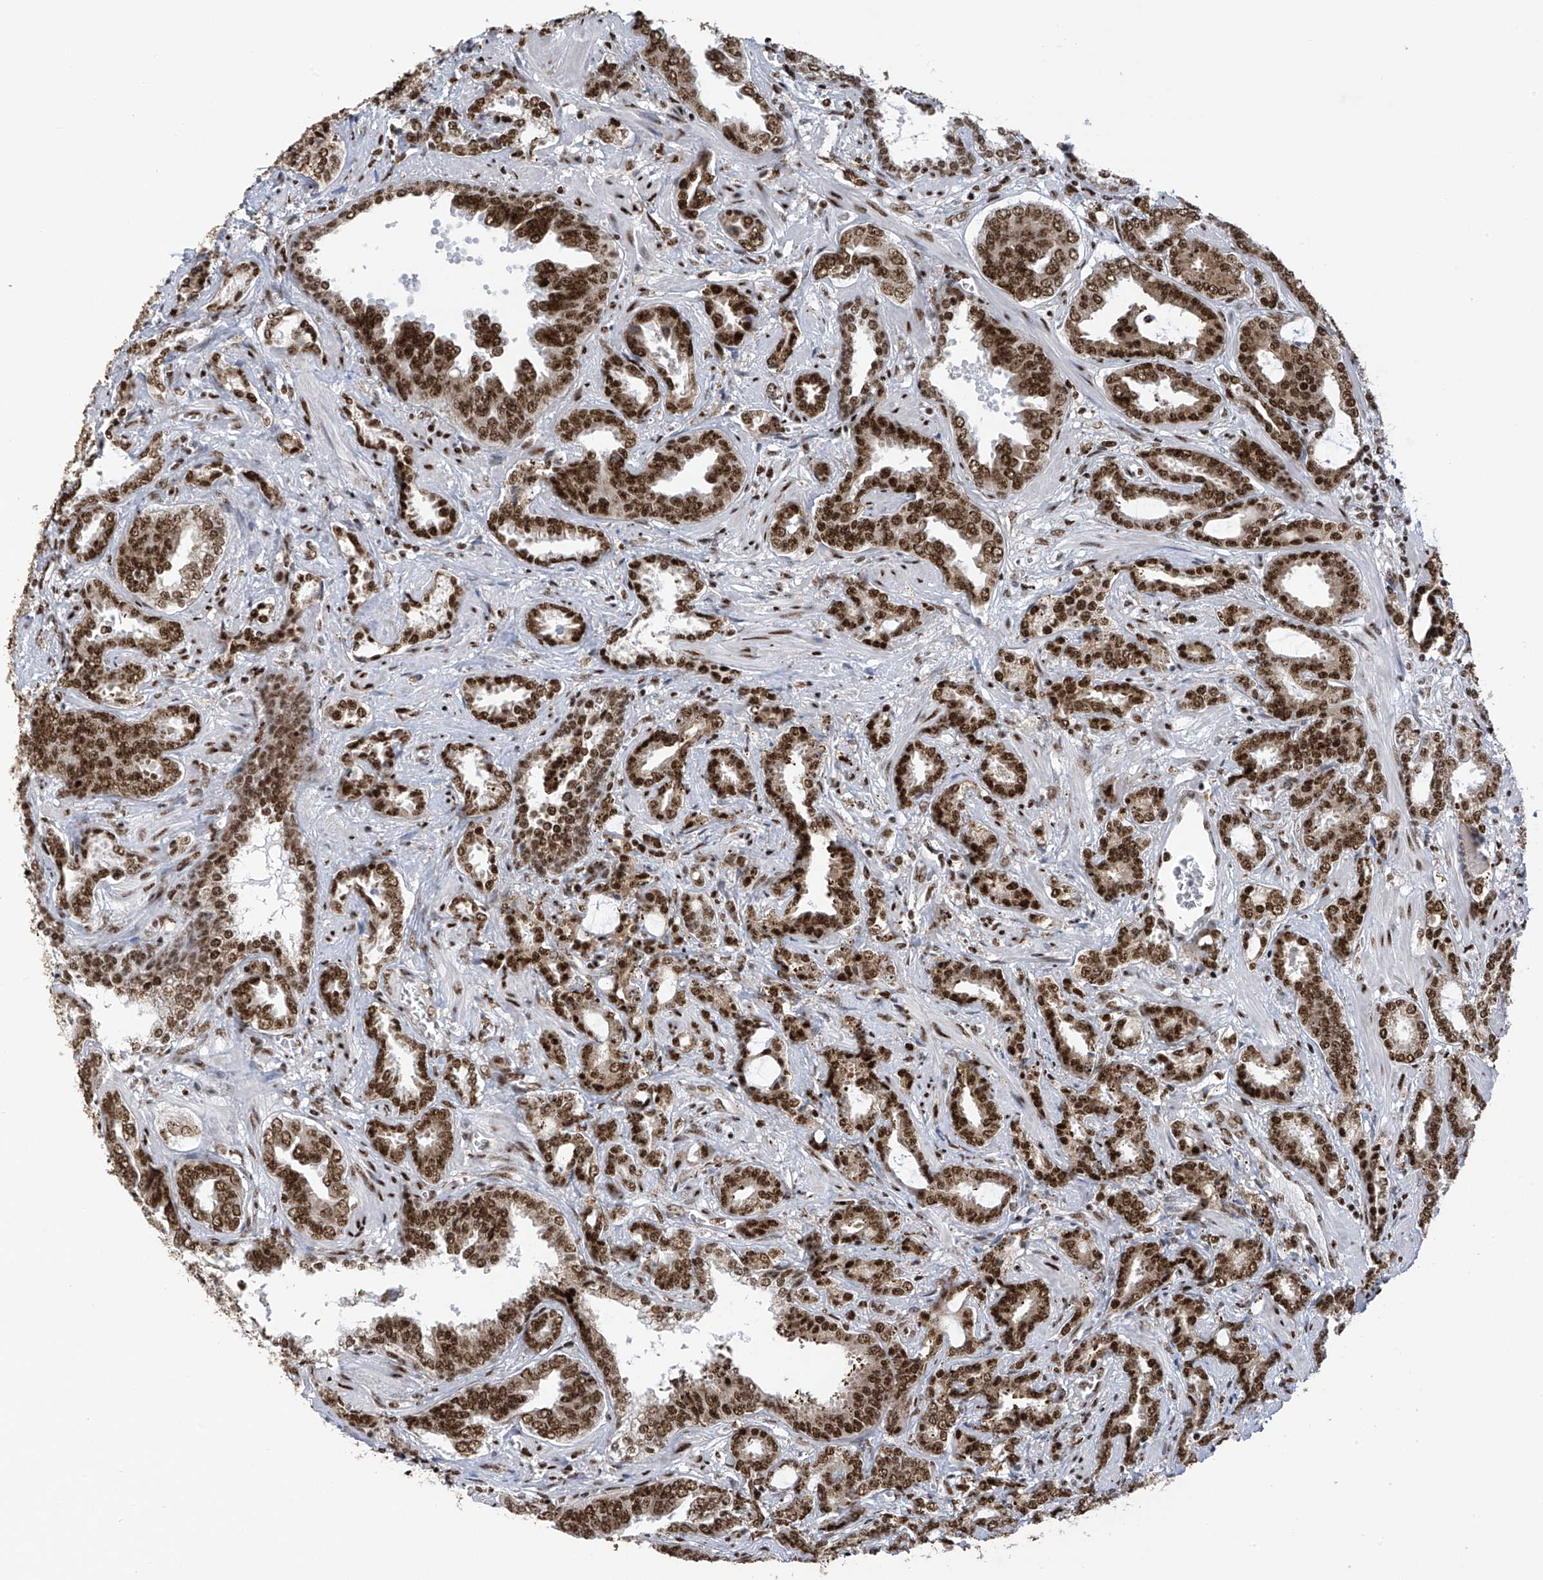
{"staining": {"intensity": "strong", "quantity": ">75%", "location": "cytoplasmic/membranous,nuclear"}, "tissue": "prostate cancer", "cell_type": "Tumor cells", "image_type": "cancer", "snomed": [{"axis": "morphology", "description": "Adenocarcinoma, High grade"}, {"axis": "topography", "description": "Prostate and seminal vesicle, NOS"}], "caption": "Protein staining demonstrates strong cytoplasmic/membranous and nuclear positivity in approximately >75% of tumor cells in prostate cancer (adenocarcinoma (high-grade)).", "gene": "APLF", "patient": {"sex": "male", "age": 67}}